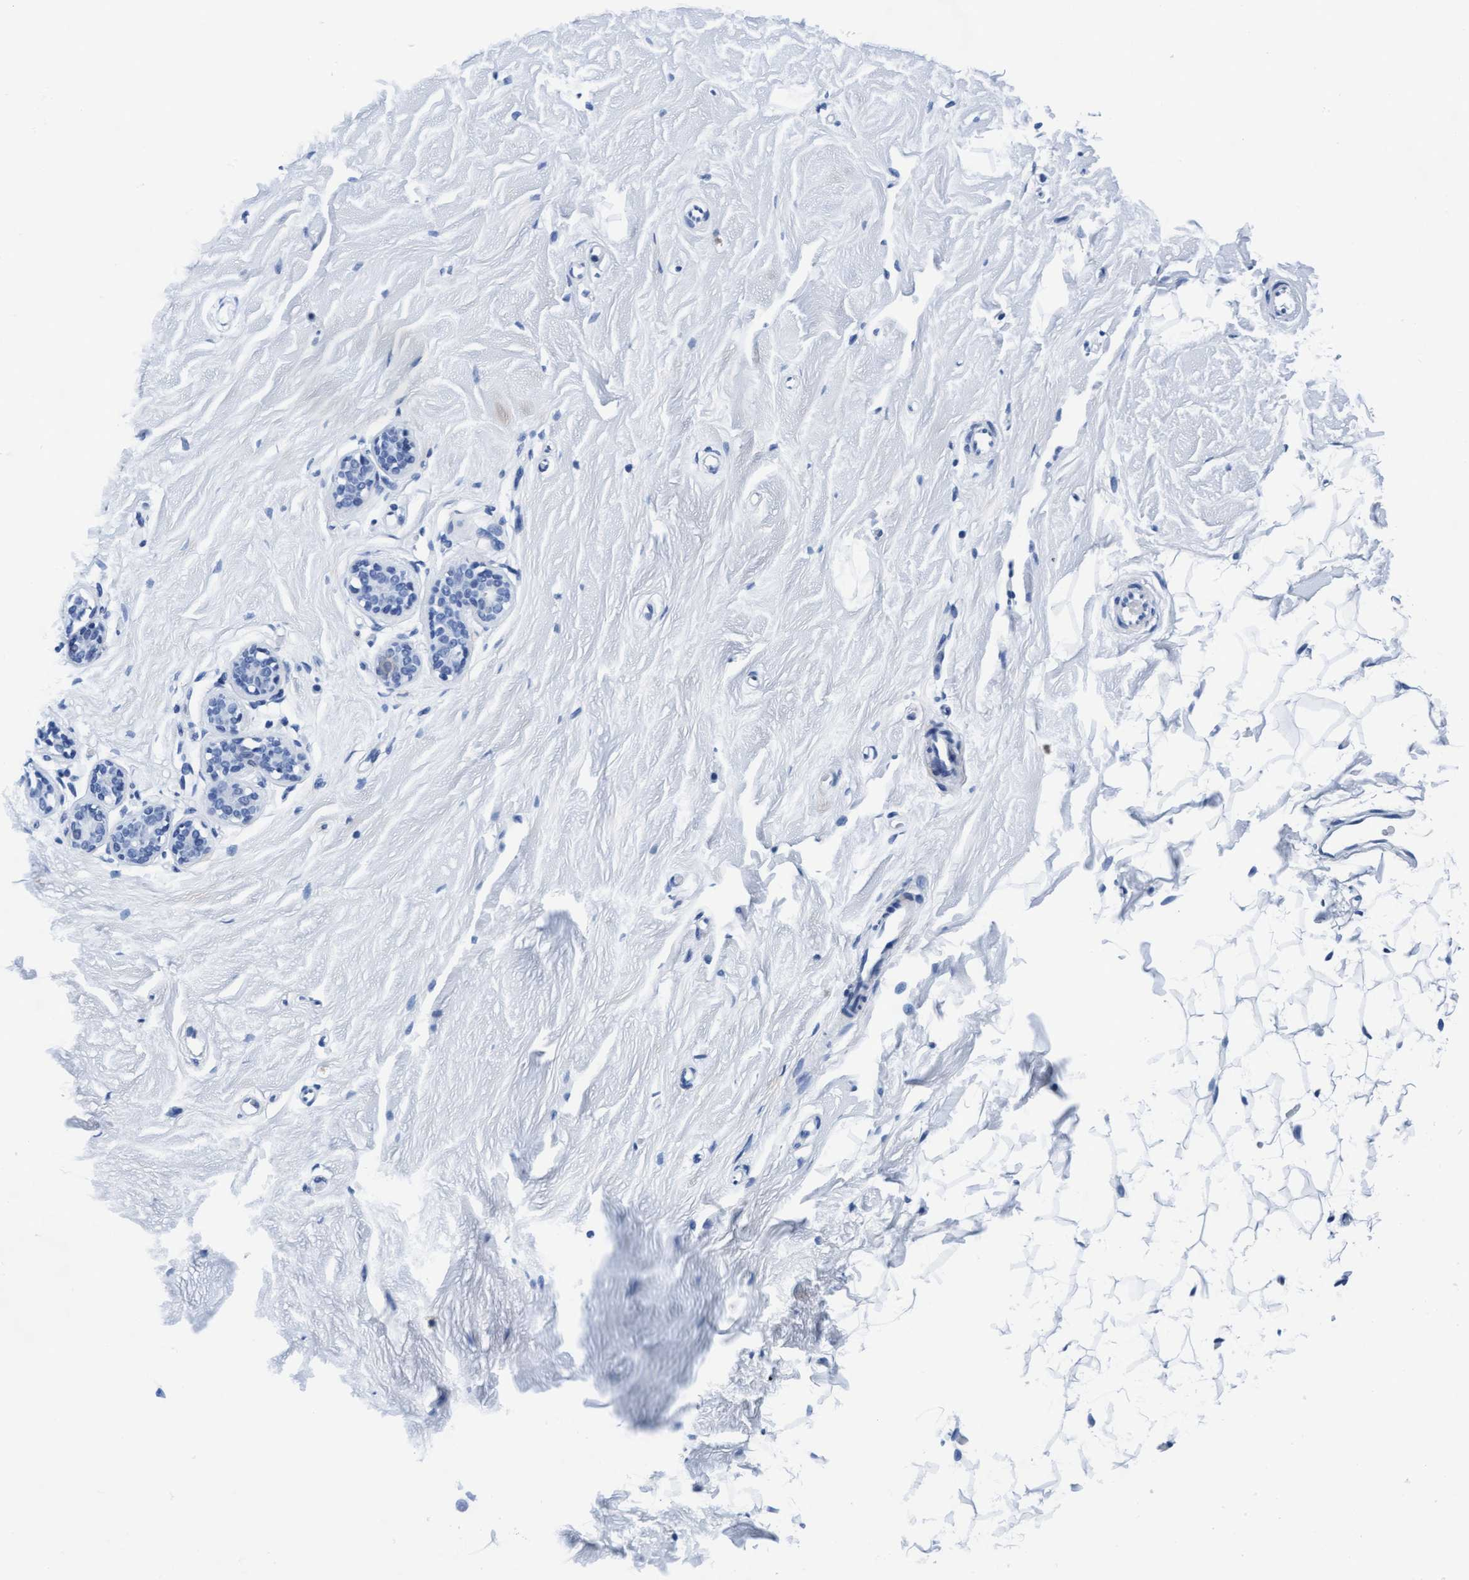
{"staining": {"intensity": "negative", "quantity": "none", "location": "none"}, "tissue": "breast", "cell_type": "Adipocytes", "image_type": "normal", "snomed": [{"axis": "morphology", "description": "Normal tissue, NOS"}, {"axis": "topography", "description": "Breast"}], "caption": "The IHC photomicrograph has no significant staining in adipocytes of breast.", "gene": "ARSG", "patient": {"sex": "female", "age": 23}}